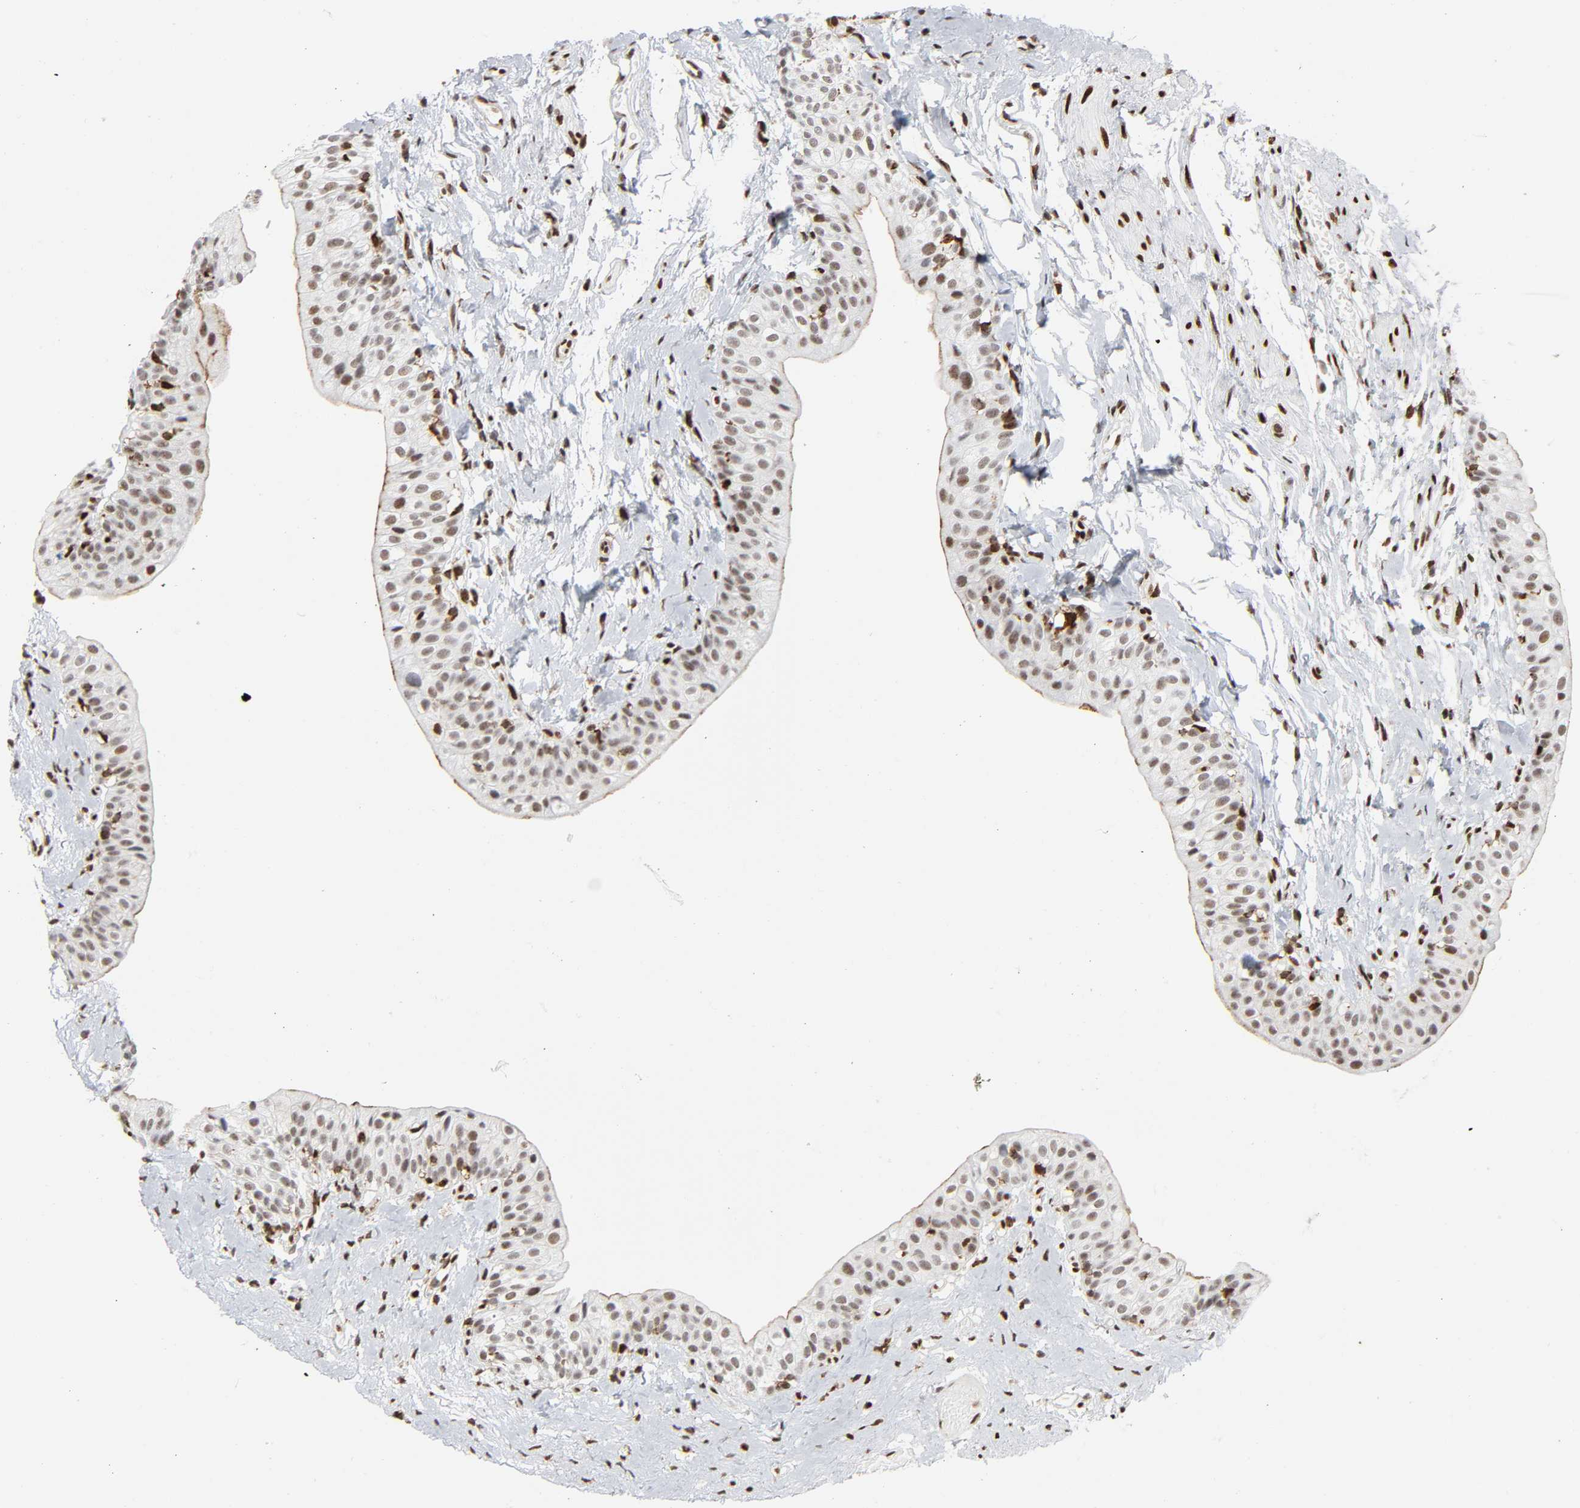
{"staining": {"intensity": "moderate", "quantity": "25%-75%", "location": "nuclear"}, "tissue": "urinary bladder", "cell_type": "Urothelial cells", "image_type": "normal", "snomed": [{"axis": "morphology", "description": "Normal tissue, NOS"}, {"axis": "topography", "description": "Urinary bladder"}], "caption": "Urothelial cells display moderate nuclear staining in approximately 25%-75% of cells in normal urinary bladder.", "gene": "WAS", "patient": {"sex": "male", "age": 59}}